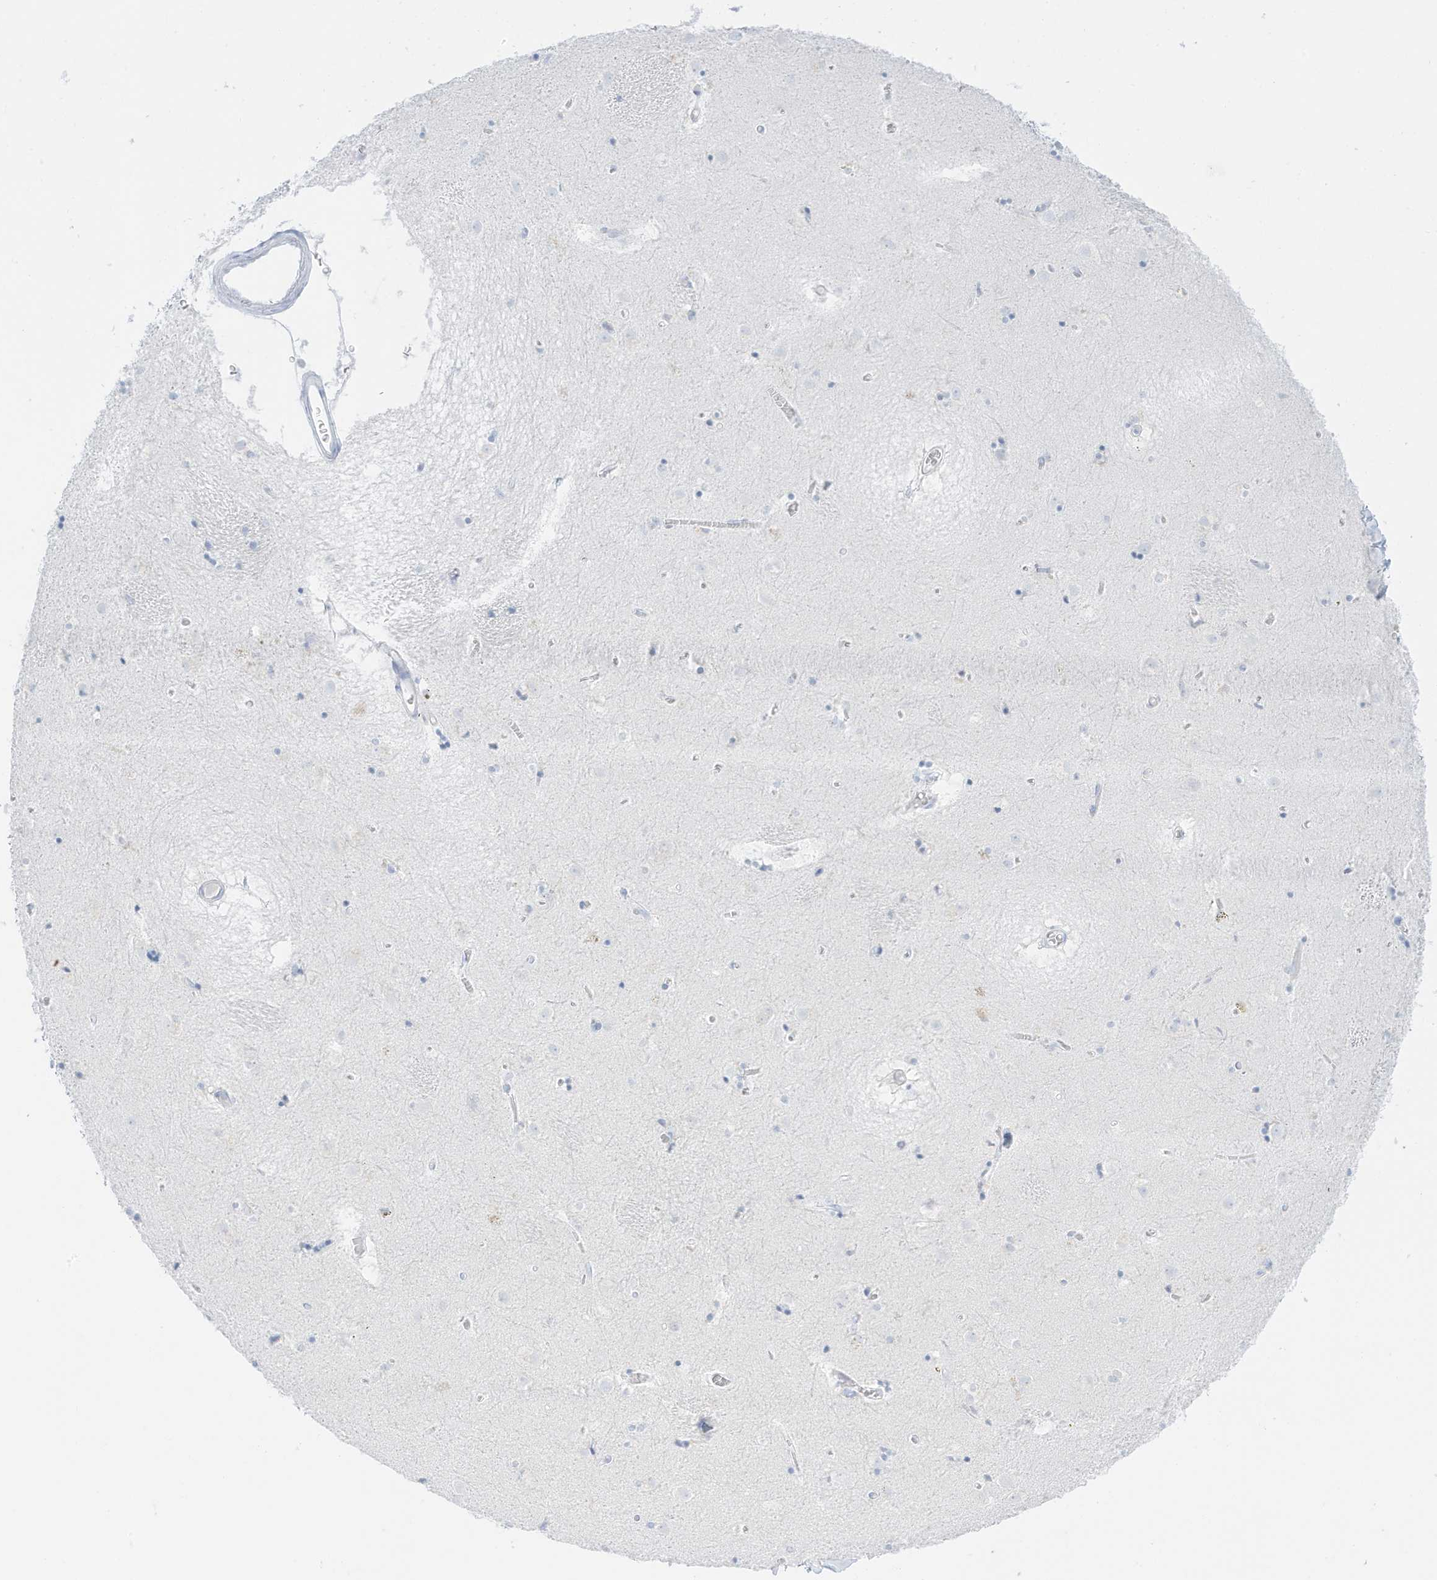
{"staining": {"intensity": "negative", "quantity": "none", "location": "none"}, "tissue": "caudate", "cell_type": "Glial cells", "image_type": "normal", "snomed": [{"axis": "morphology", "description": "Normal tissue, NOS"}, {"axis": "topography", "description": "Lateral ventricle wall"}], "caption": "Image shows no protein positivity in glial cells of benign caudate.", "gene": "SLC22A13", "patient": {"sex": "male", "age": 70}}